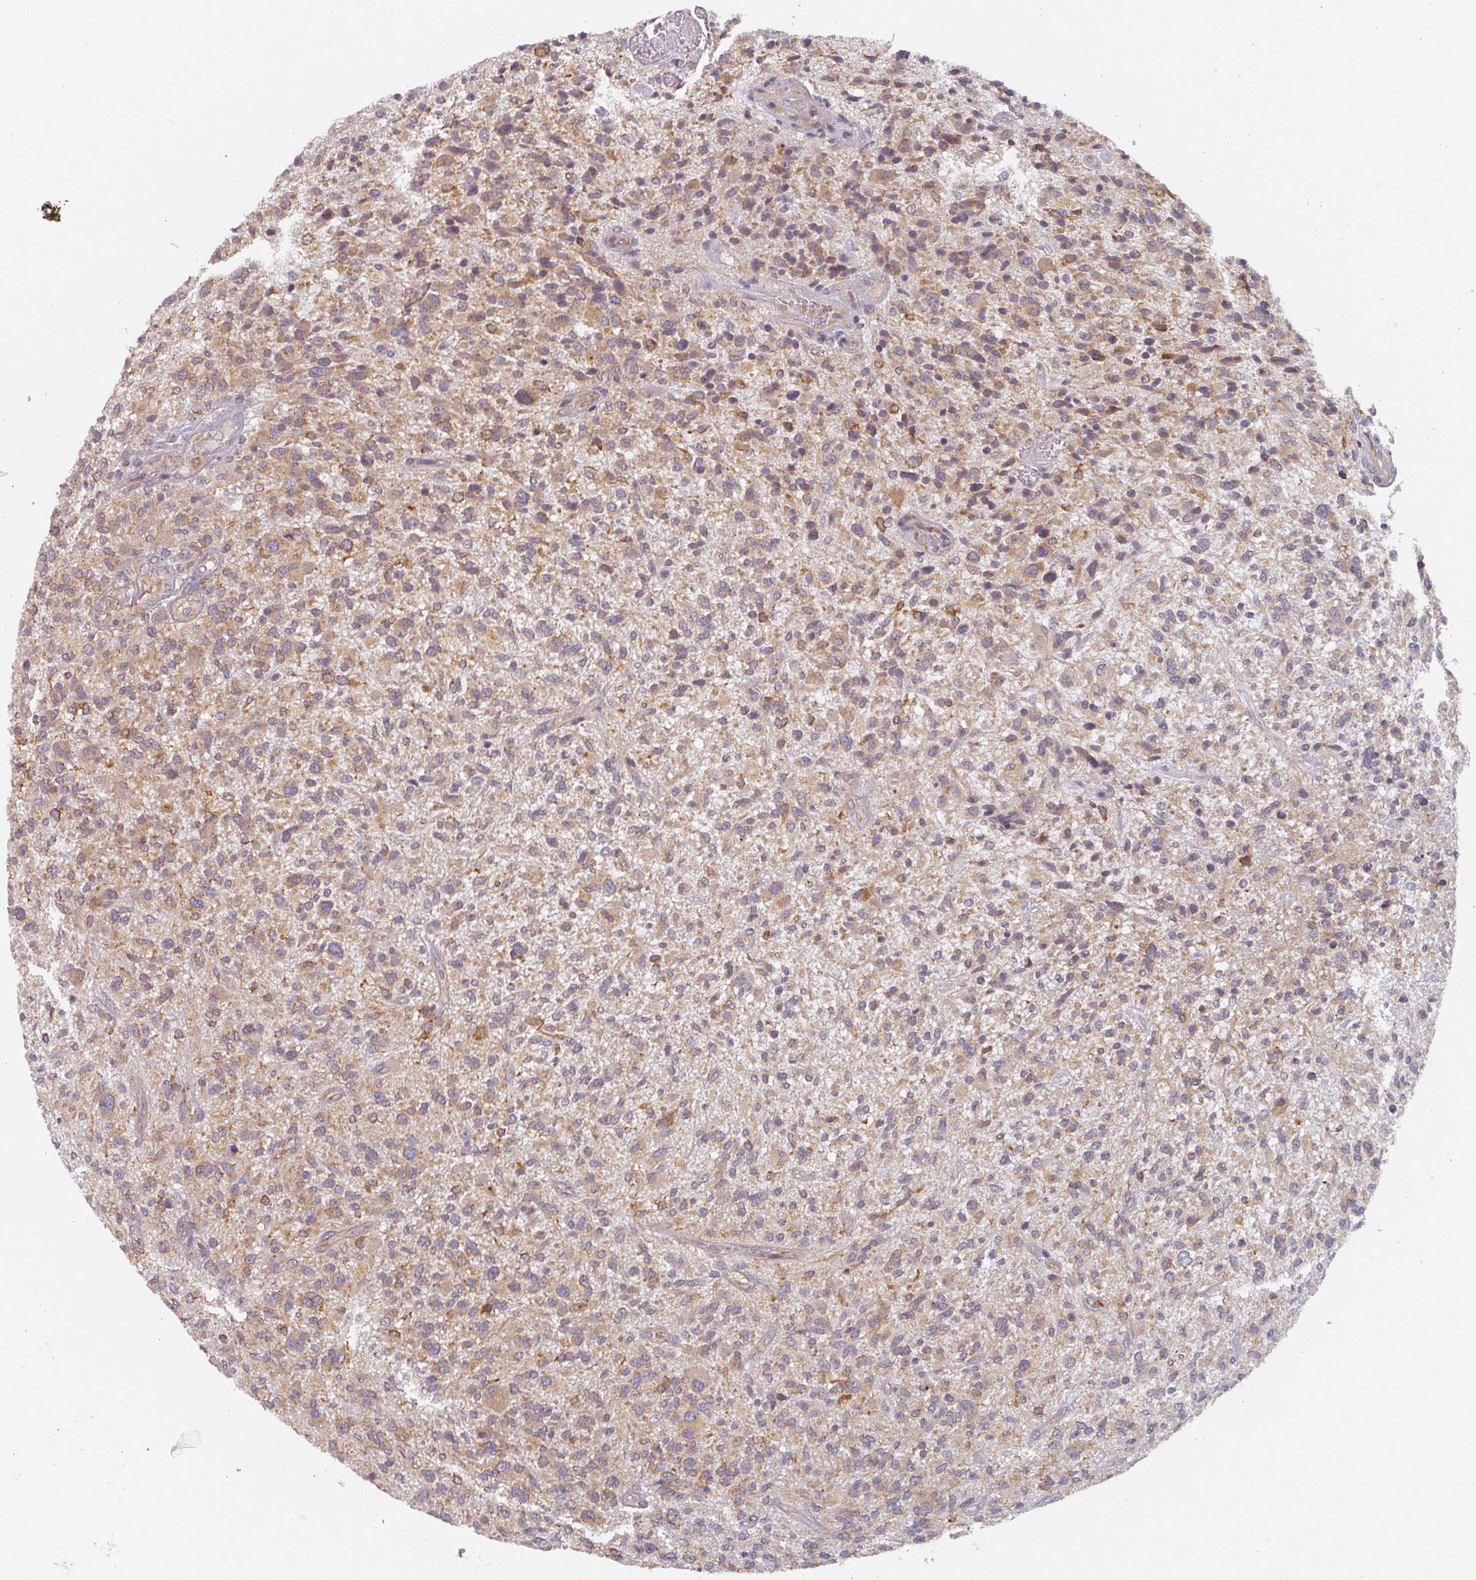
{"staining": {"intensity": "moderate", "quantity": ">75%", "location": "cytoplasmic/membranous"}, "tissue": "glioma", "cell_type": "Tumor cells", "image_type": "cancer", "snomed": [{"axis": "morphology", "description": "Glioma, malignant, High grade"}, {"axis": "topography", "description": "Brain"}], "caption": "Tumor cells show medium levels of moderate cytoplasmic/membranous expression in about >75% of cells in glioma. (DAB IHC, brown staining for protein, blue staining for nuclei).", "gene": "TAPT1", "patient": {"sex": "male", "age": 47}}